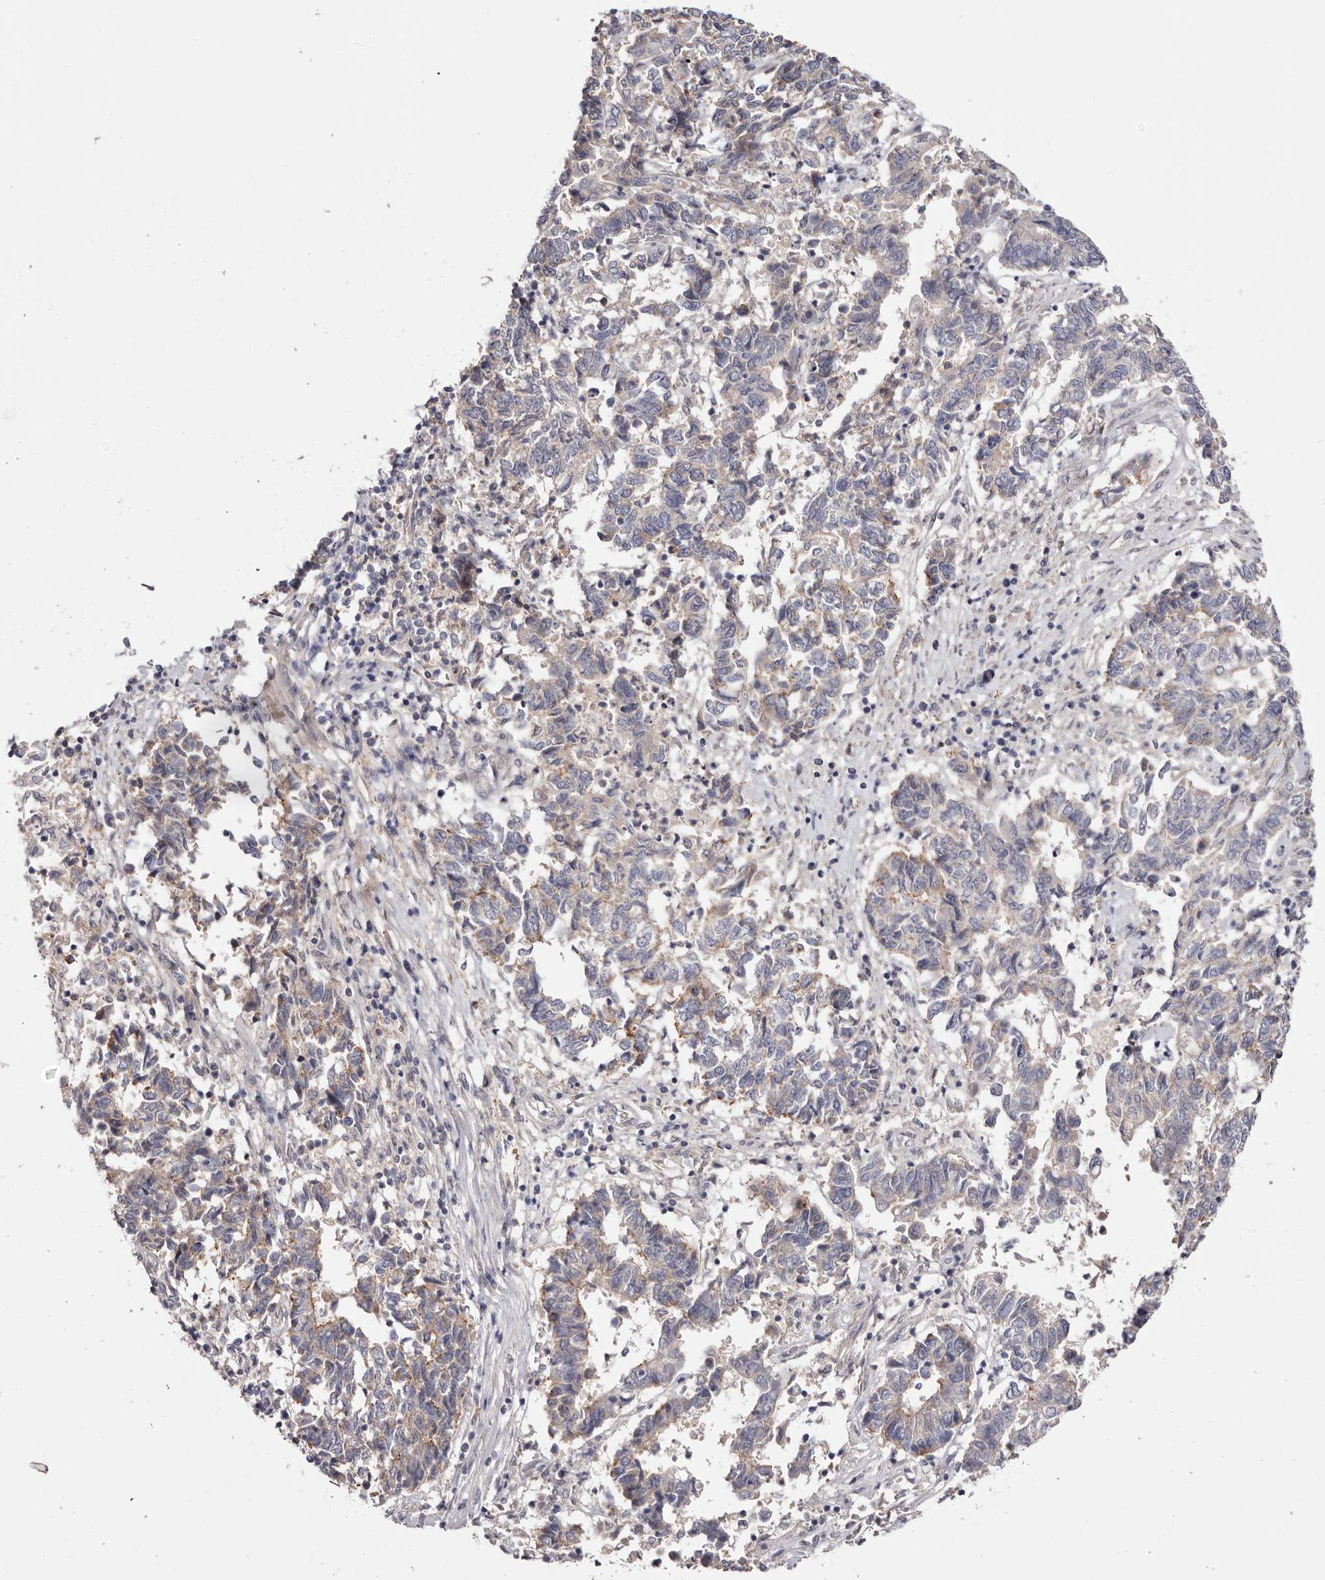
{"staining": {"intensity": "weak", "quantity": "<25%", "location": "cytoplasmic/membranous"}, "tissue": "endometrial cancer", "cell_type": "Tumor cells", "image_type": "cancer", "snomed": [{"axis": "morphology", "description": "Adenocarcinoma, NOS"}, {"axis": "topography", "description": "Endometrium"}], "caption": "DAB (3,3'-diaminobenzidine) immunohistochemical staining of human adenocarcinoma (endometrial) exhibits no significant staining in tumor cells.", "gene": "LMLN", "patient": {"sex": "female", "age": 80}}